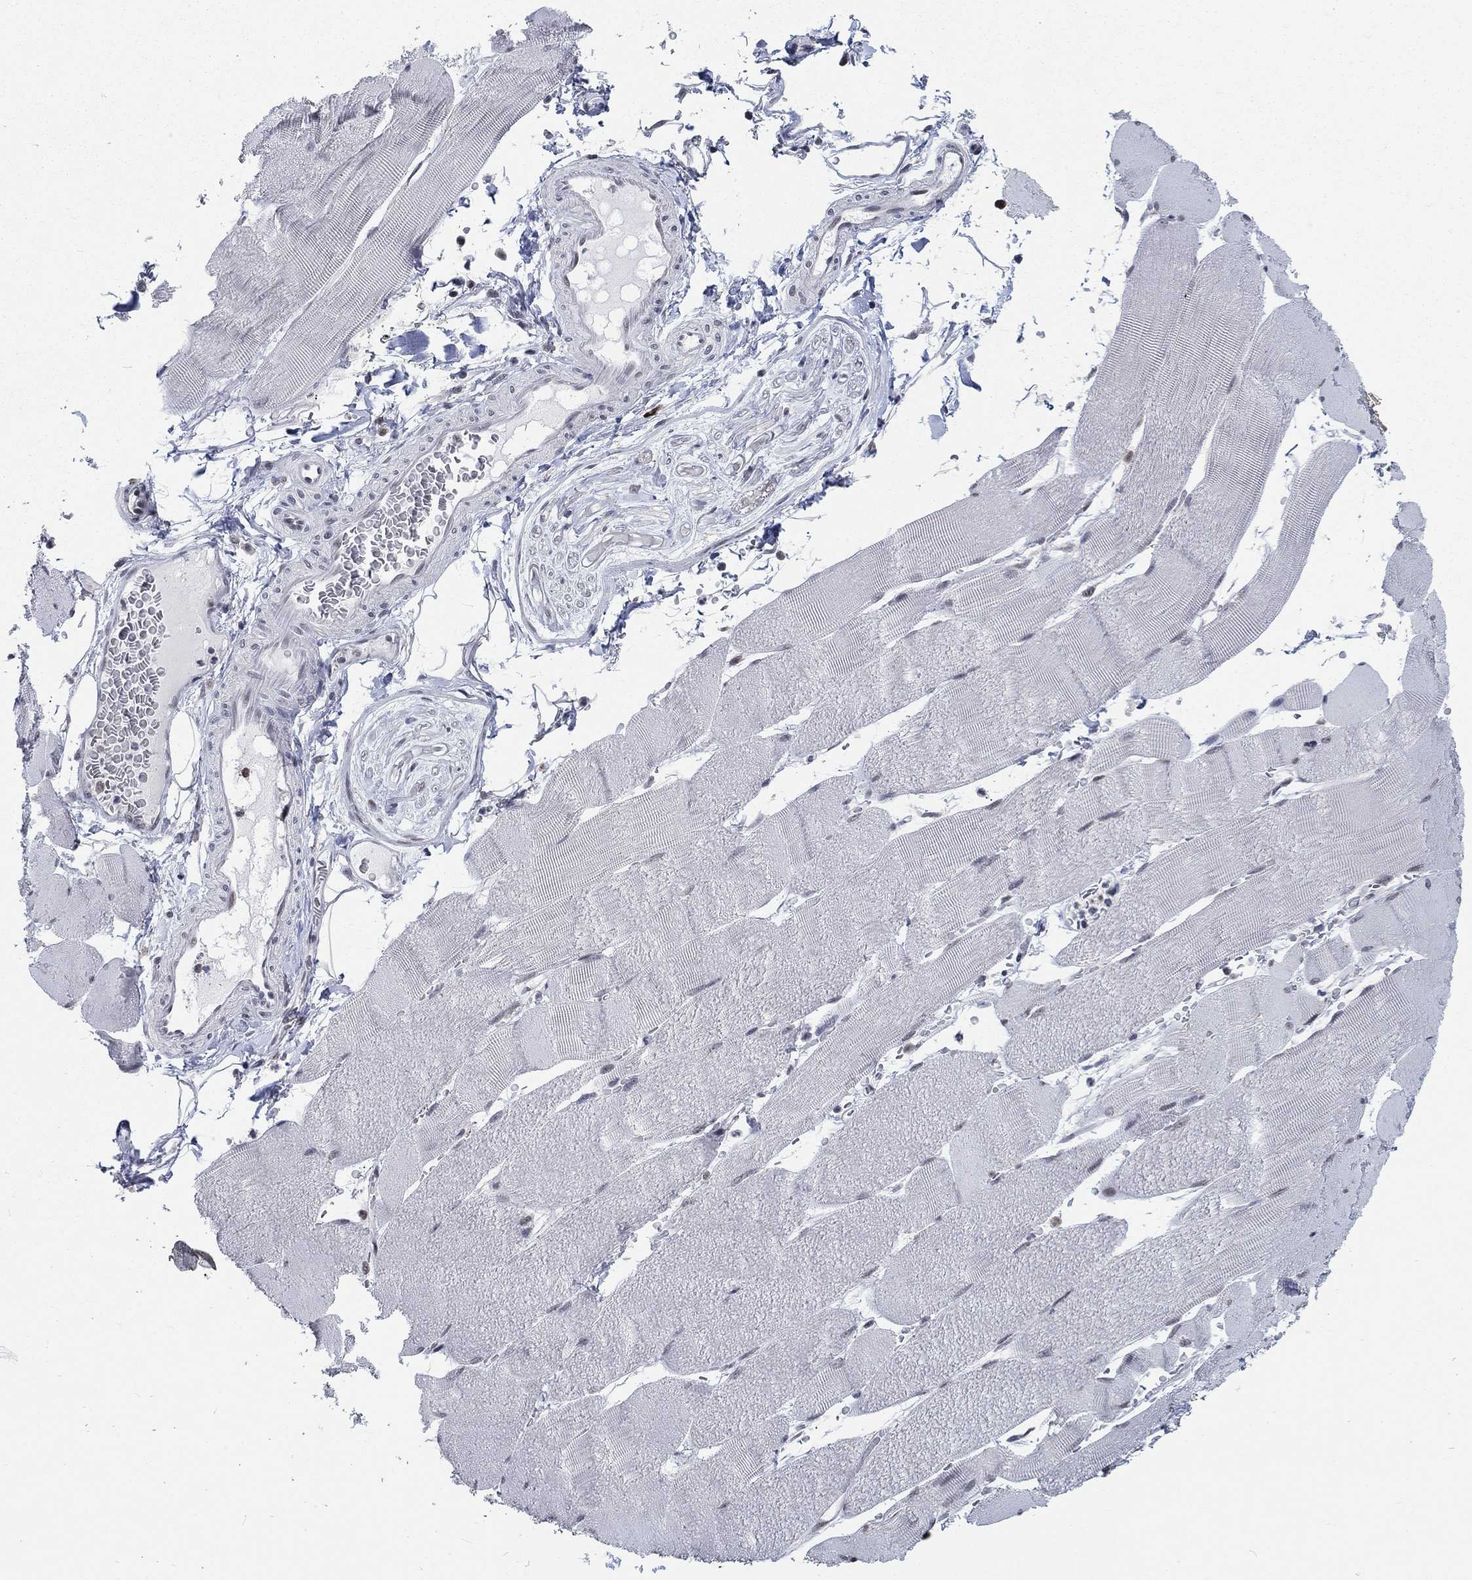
{"staining": {"intensity": "negative", "quantity": "none", "location": "none"}, "tissue": "skeletal muscle", "cell_type": "Myocytes", "image_type": "normal", "snomed": [{"axis": "morphology", "description": "Normal tissue, NOS"}, {"axis": "topography", "description": "Skeletal muscle"}], "caption": "Myocytes are negative for brown protein staining in unremarkable skeletal muscle. (DAB IHC with hematoxylin counter stain).", "gene": "HCFC1", "patient": {"sex": "male", "age": 56}}